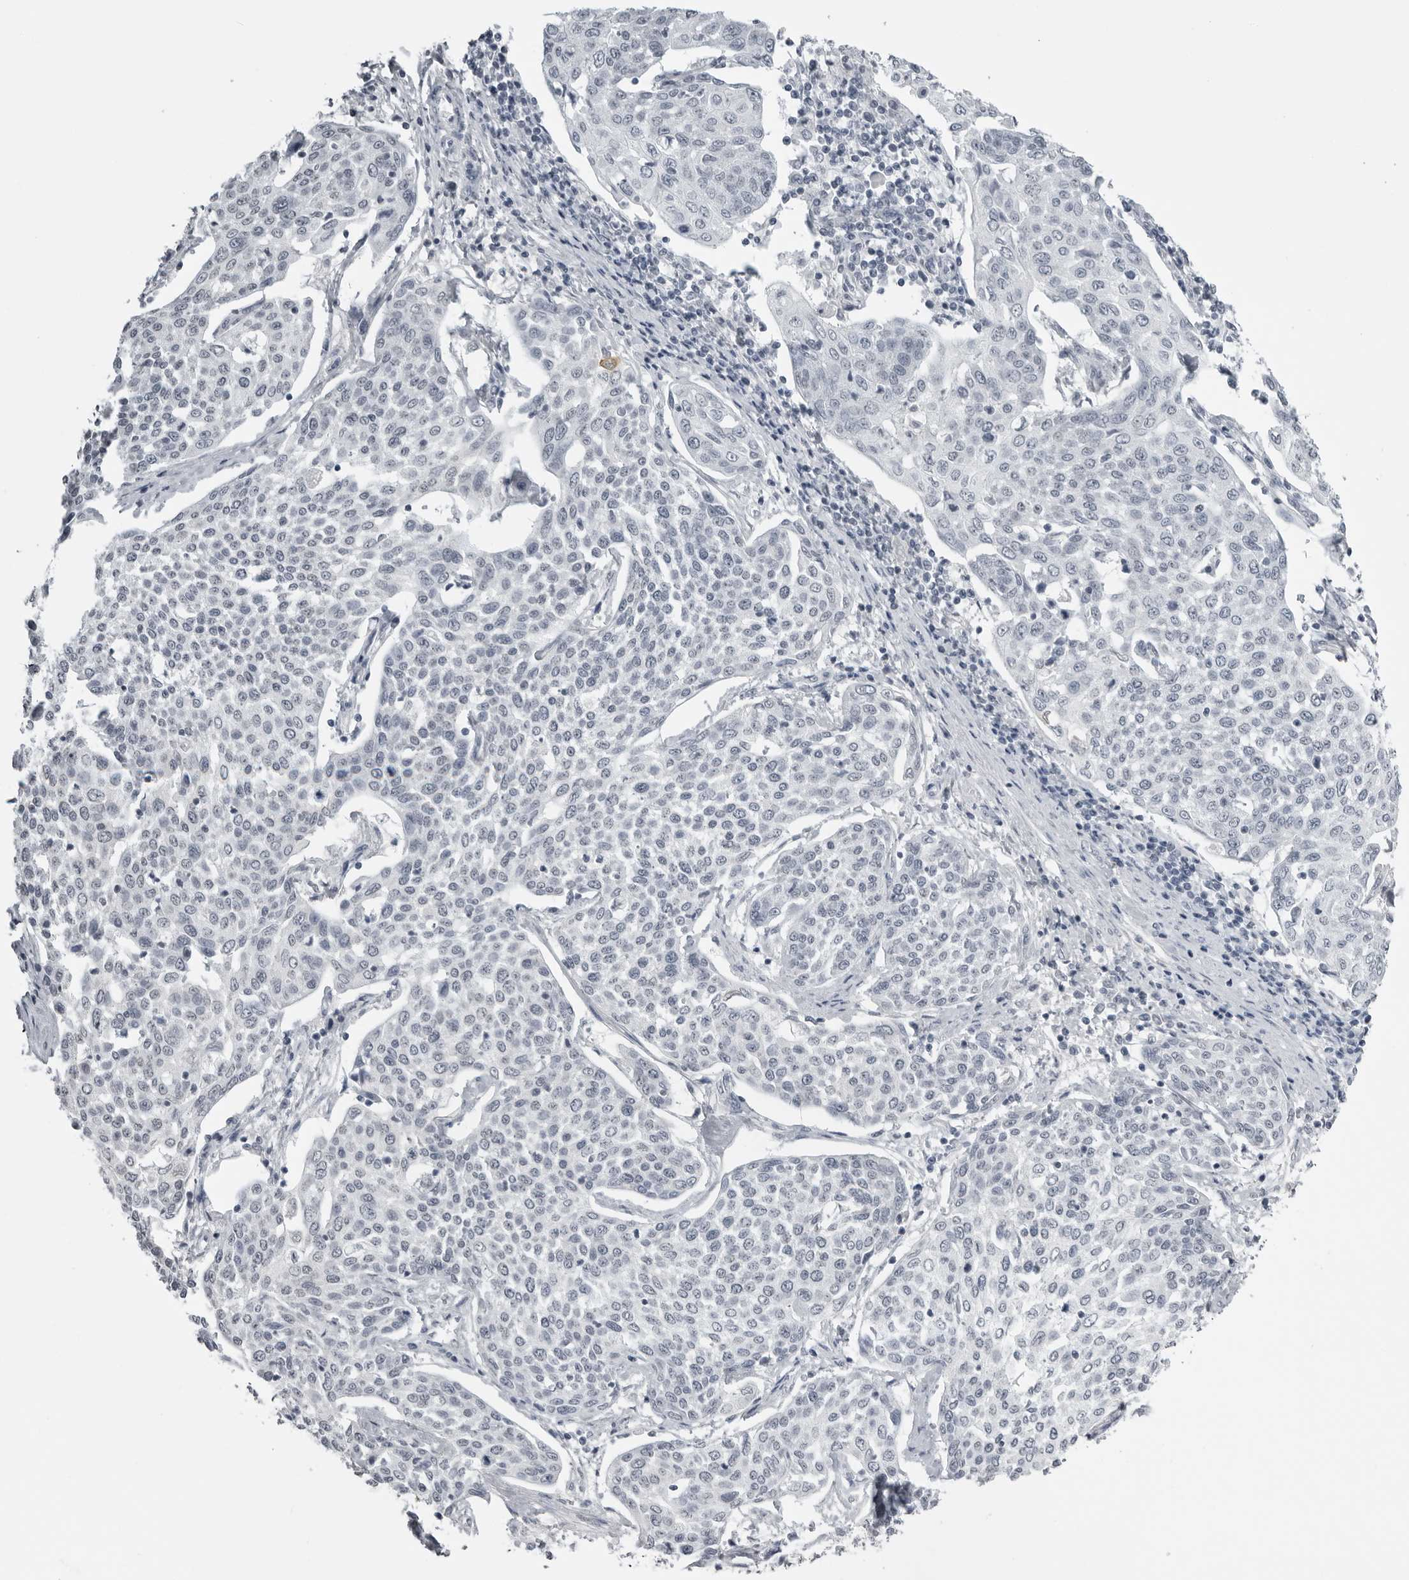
{"staining": {"intensity": "negative", "quantity": "none", "location": "none"}, "tissue": "cervical cancer", "cell_type": "Tumor cells", "image_type": "cancer", "snomed": [{"axis": "morphology", "description": "Squamous cell carcinoma, NOS"}, {"axis": "topography", "description": "Cervix"}], "caption": "Immunohistochemistry photomicrograph of neoplastic tissue: human cervical squamous cell carcinoma stained with DAB (3,3'-diaminobenzidine) shows no significant protein positivity in tumor cells.", "gene": "SERPINF2", "patient": {"sex": "female", "age": 34}}